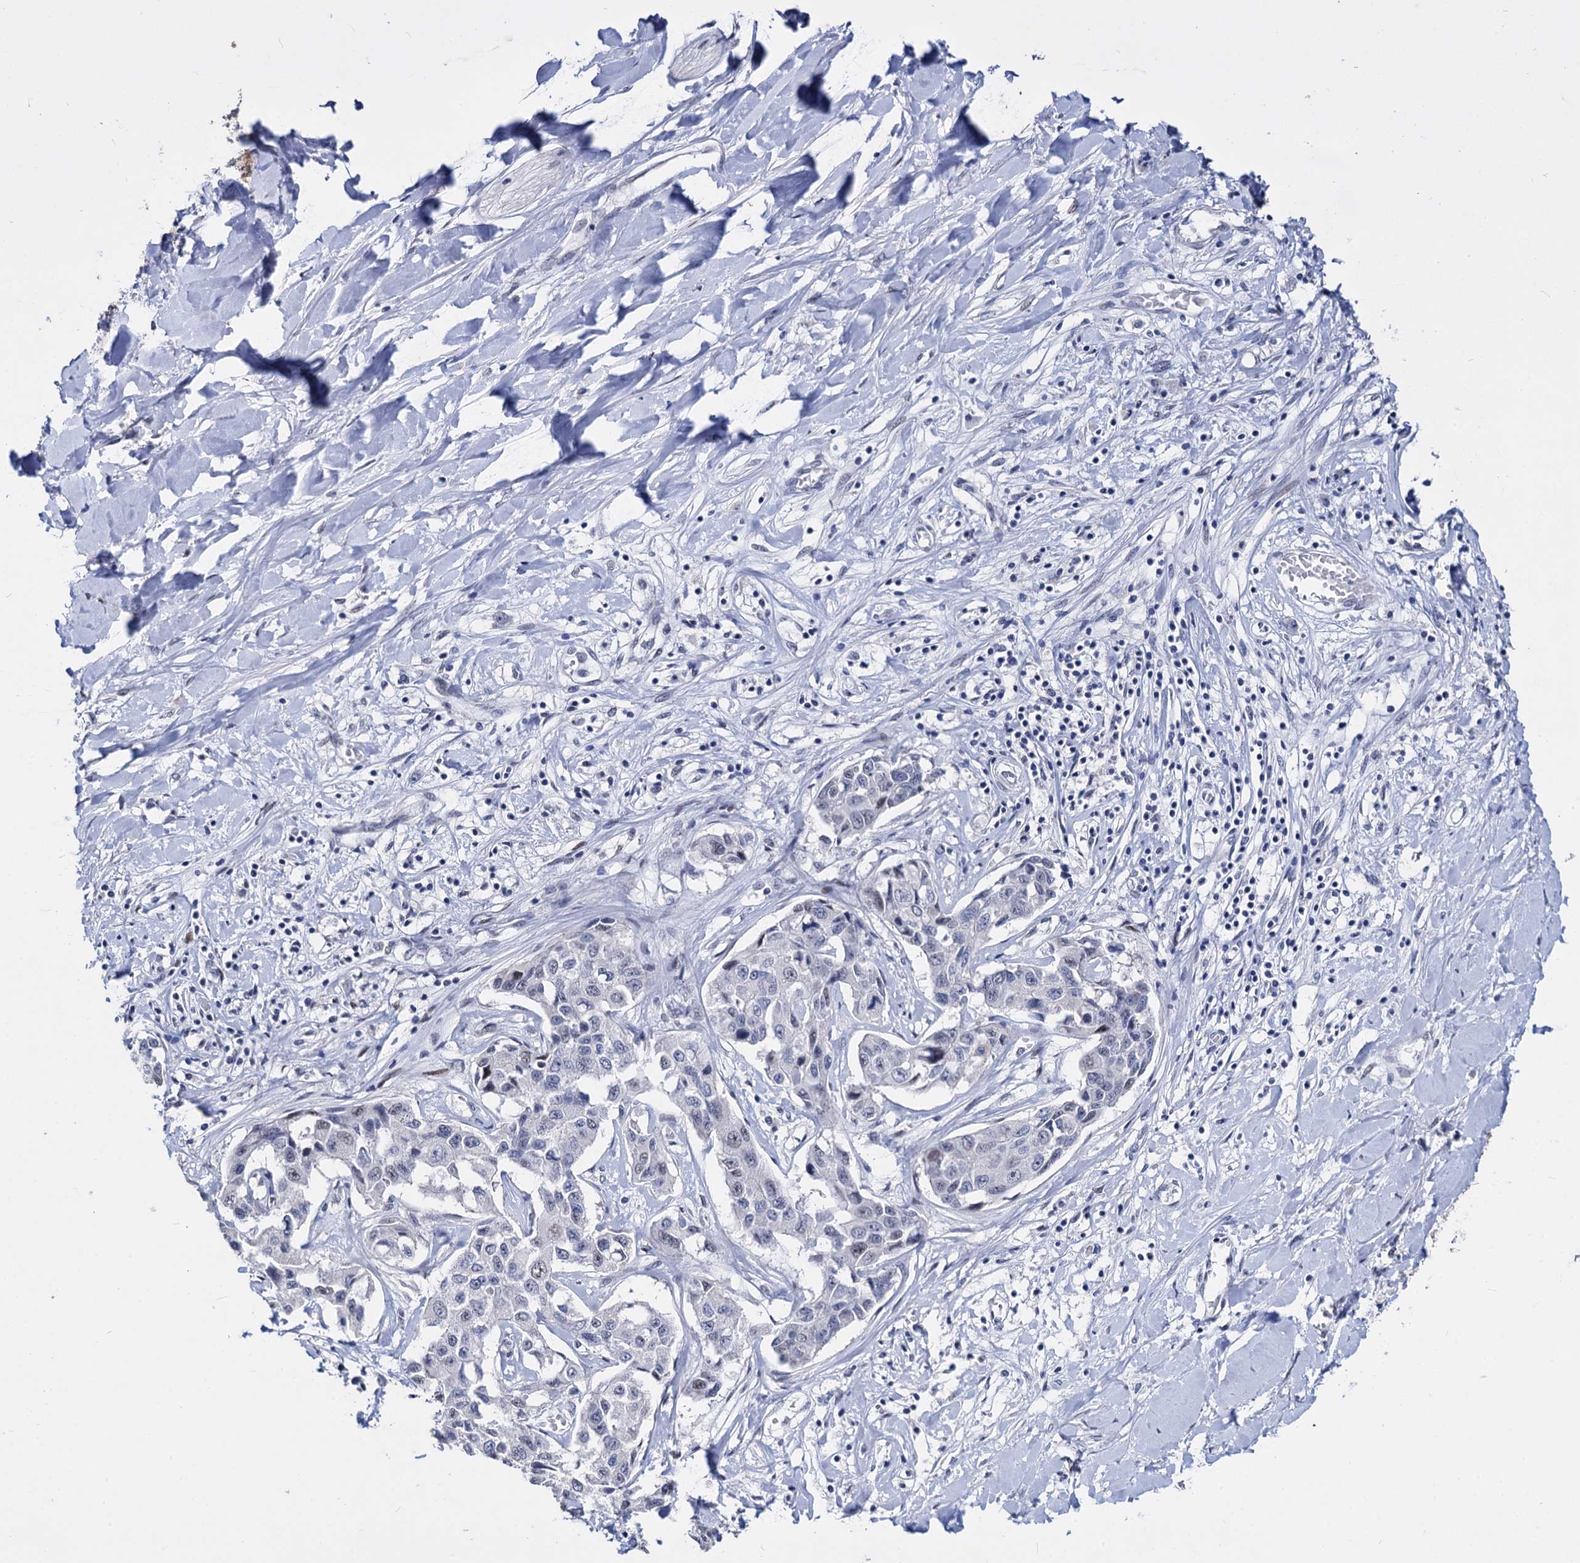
{"staining": {"intensity": "negative", "quantity": "none", "location": "none"}, "tissue": "liver cancer", "cell_type": "Tumor cells", "image_type": "cancer", "snomed": [{"axis": "morphology", "description": "Cholangiocarcinoma"}, {"axis": "topography", "description": "Liver"}], "caption": "This is an immunohistochemistry micrograph of liver cancer (cholangiocarcinoma). There is no expression in tumor cells.", "gene": "MAGEA4", "patient": {"sex": "male", "age": 59}}